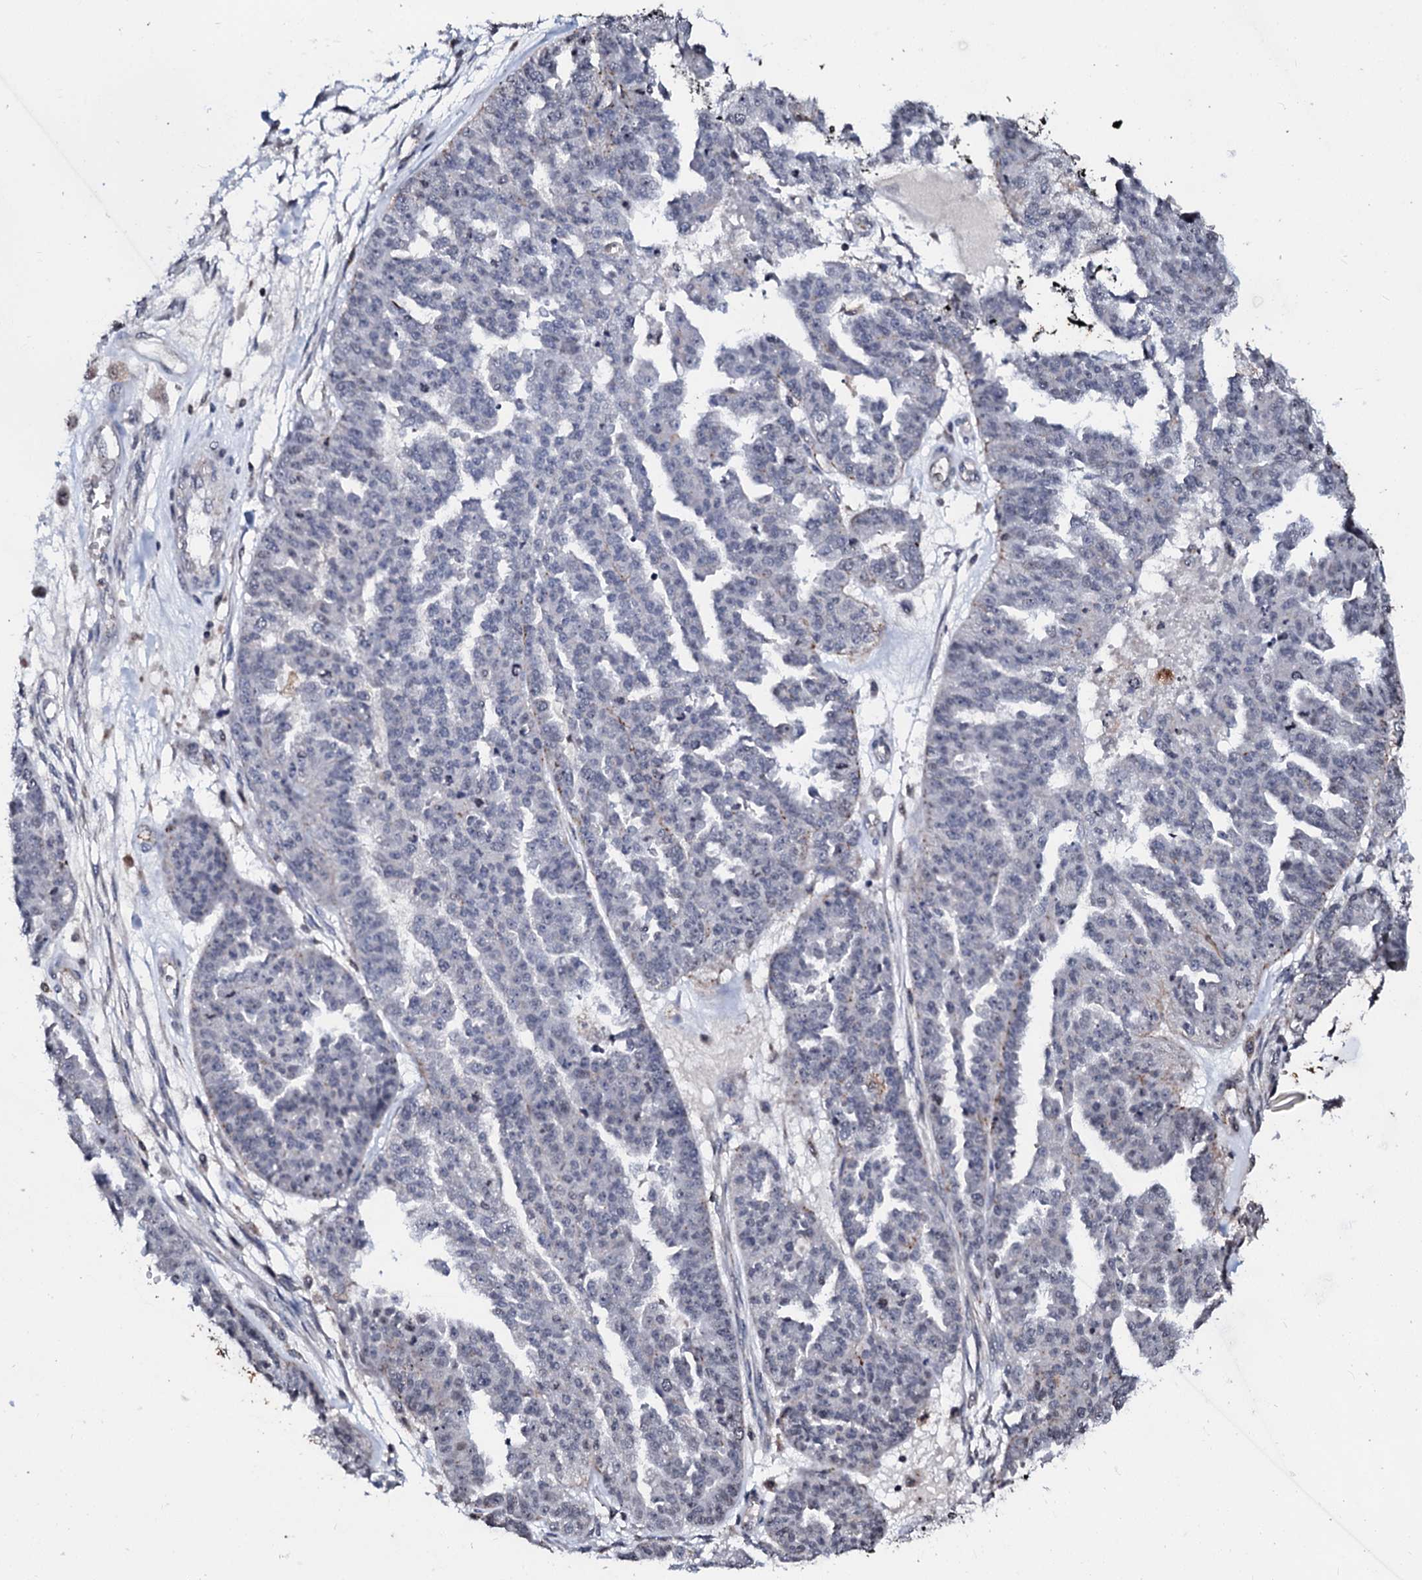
{"staining": {"intensity": "negative", "quantity": "none", "location": "none"}, "tissue": "ovarian cancer", "cell_type": "Tumor cells", "image_type": "cancer", "snomed": [{"axis": "morphology", "description": "Cystadenocarcinoma, serous, NOS"}, {"axis": "topography", "description": "Ovary"}], "caption": "This is an immunohistochemistry (IHC) micrograph of human ovarian serous cystadenocarcinoma. There is no staining in tumor cells.", "gene": "LSM11", "patient": {"sex": "female", "age": 58}}